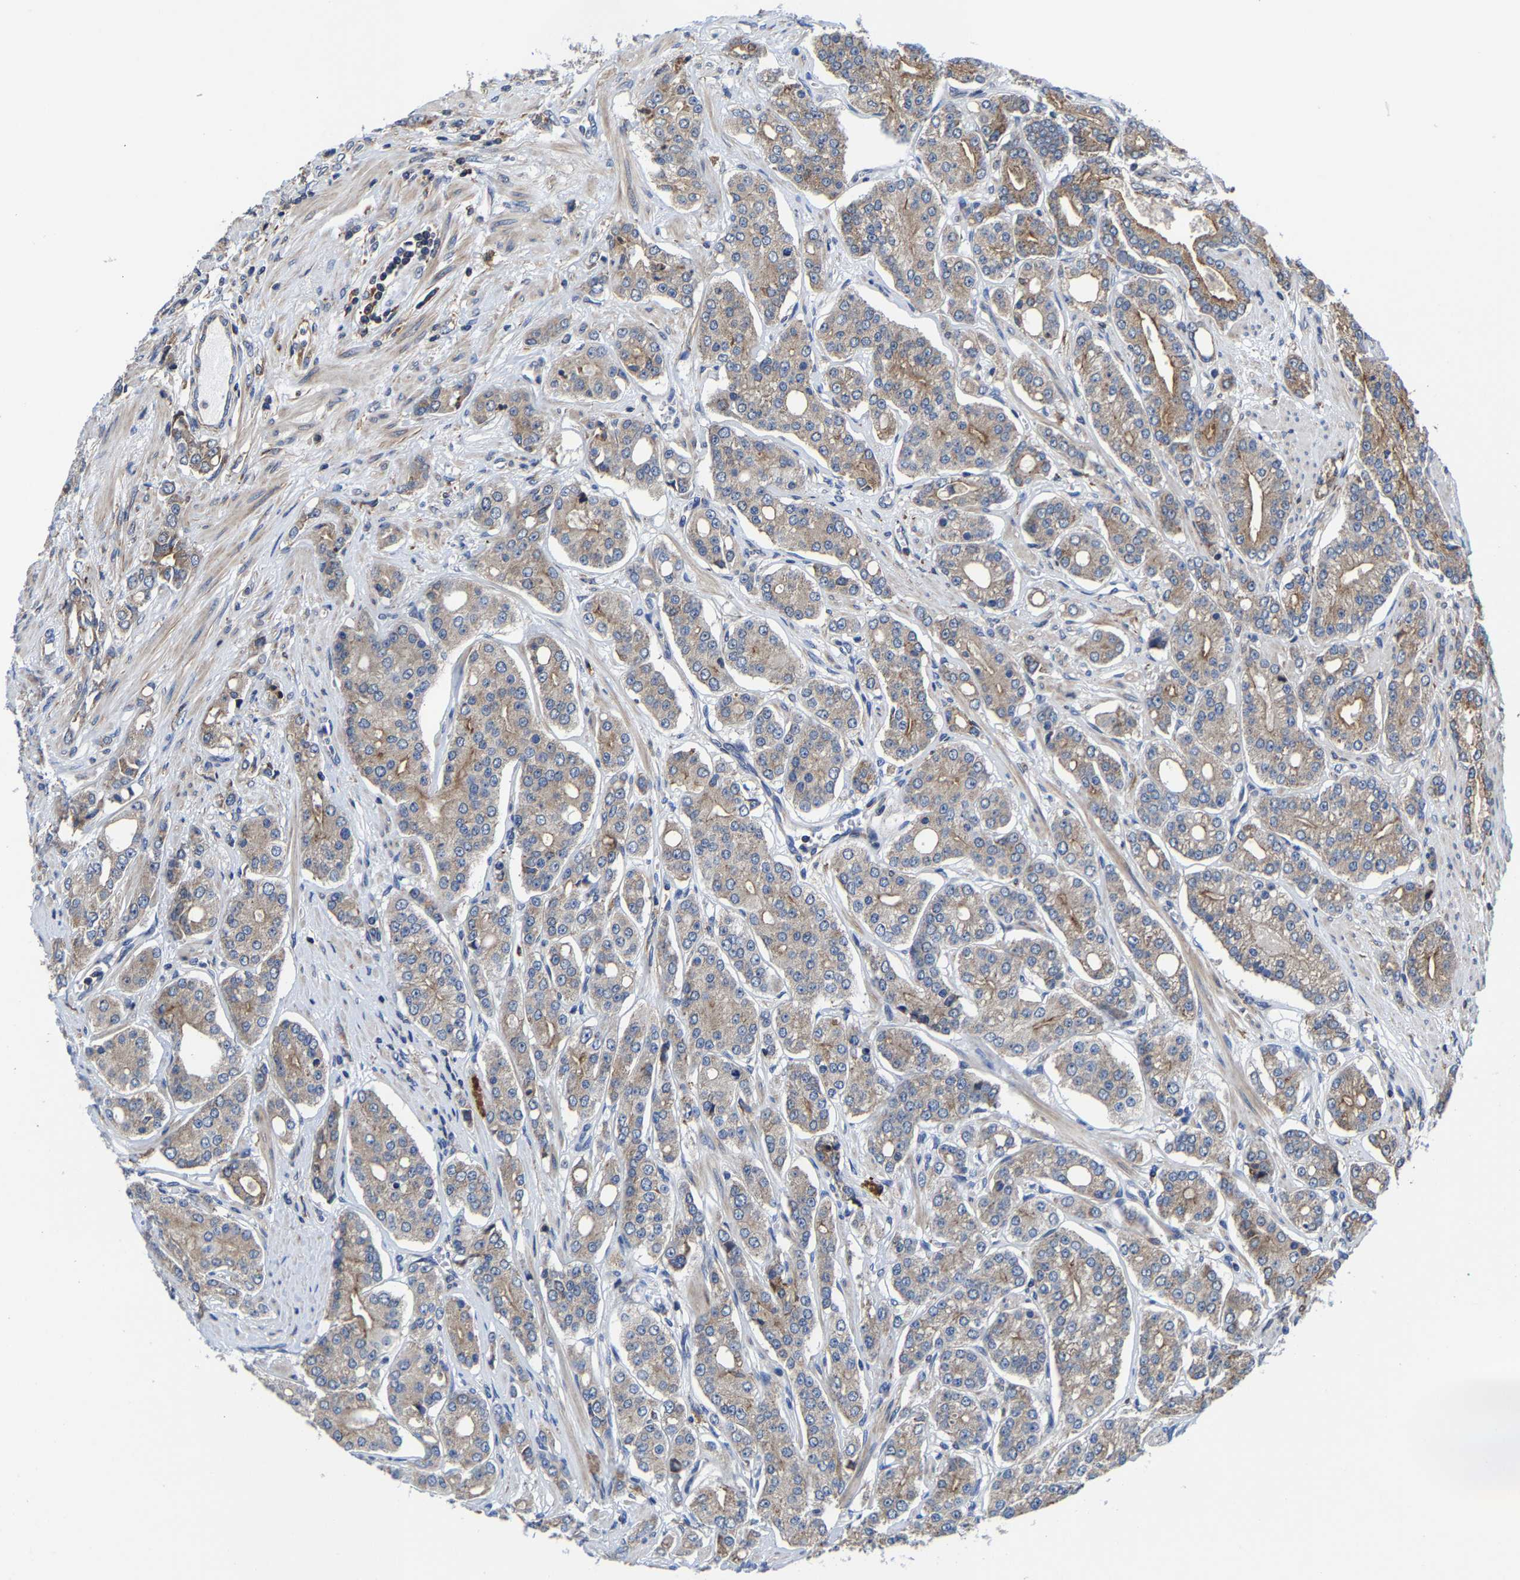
{"staining": {"intensity": "moderate", "quantity": ">75%", "location": "cytoplasmic/membranous"}, "tissue": "prostate cancer", "cell_type": "Tumor cells", "image_type": "cancer", "snomed": [{"axis": "morphology", "description": "Adenocarcinoma, High grade"}, {"axis": "topography", "description": "Prostate"}], "caption": "The image exhibits a brown stain indicating the presence of a protein in the cytoplasmic/membranous of tumor cells in prostate cancer.", "gene": "PFKFB3", "patient": {"sex": "male", "age": 71}}